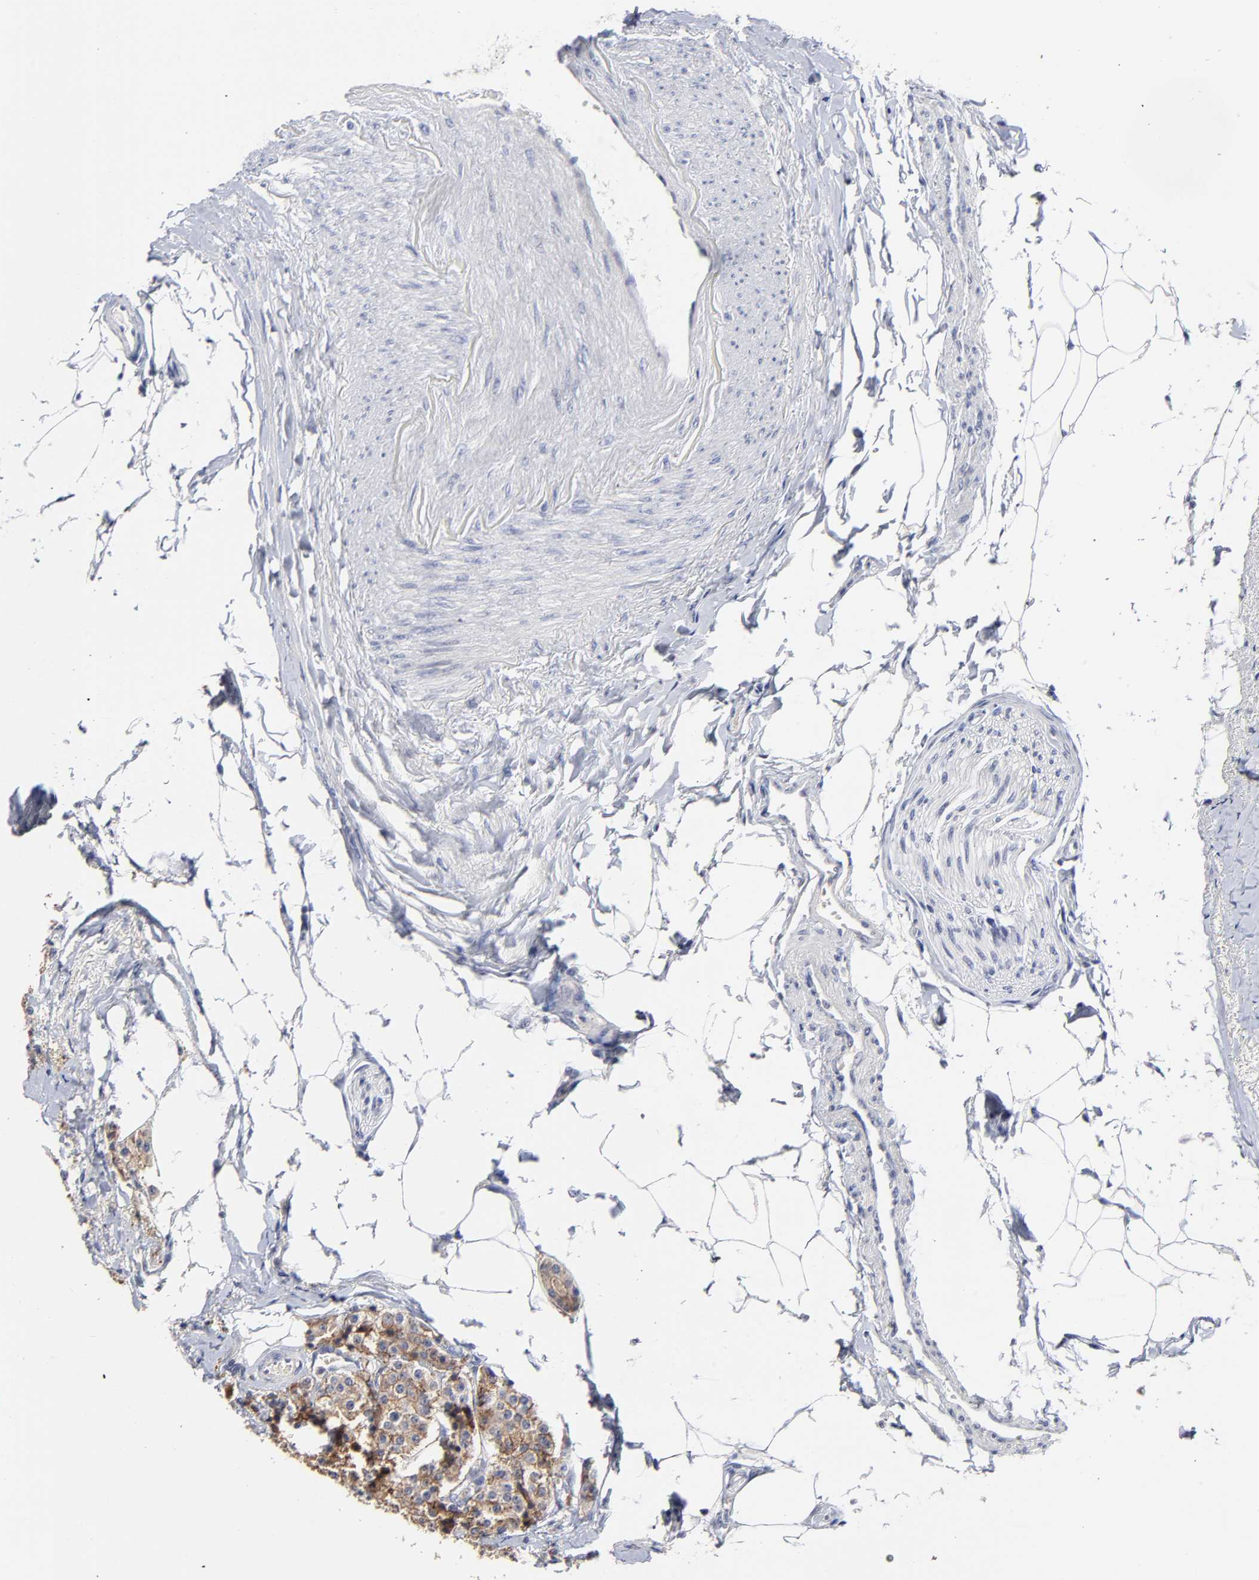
{"staining": {"intensity": "weak", "quantity": "25%-75%", "location": "cytoplasmic/membranous"}, "tissue": "carcinoid", "cell_type": "Tumor cells", "image_type": "cancer", "snomed": [{"axis": "morphology", "description": "Carcinoid, malignant, NOS"}, {"axis": "topography", "description": "Colon"}], "caption": "Carcinoid tissue demonstrates weak cytoplasmic/membranous expression in about 25%-75% of tumor cells", "gene": "CXADR", "patient": {"sex": "female", "age": 61}}